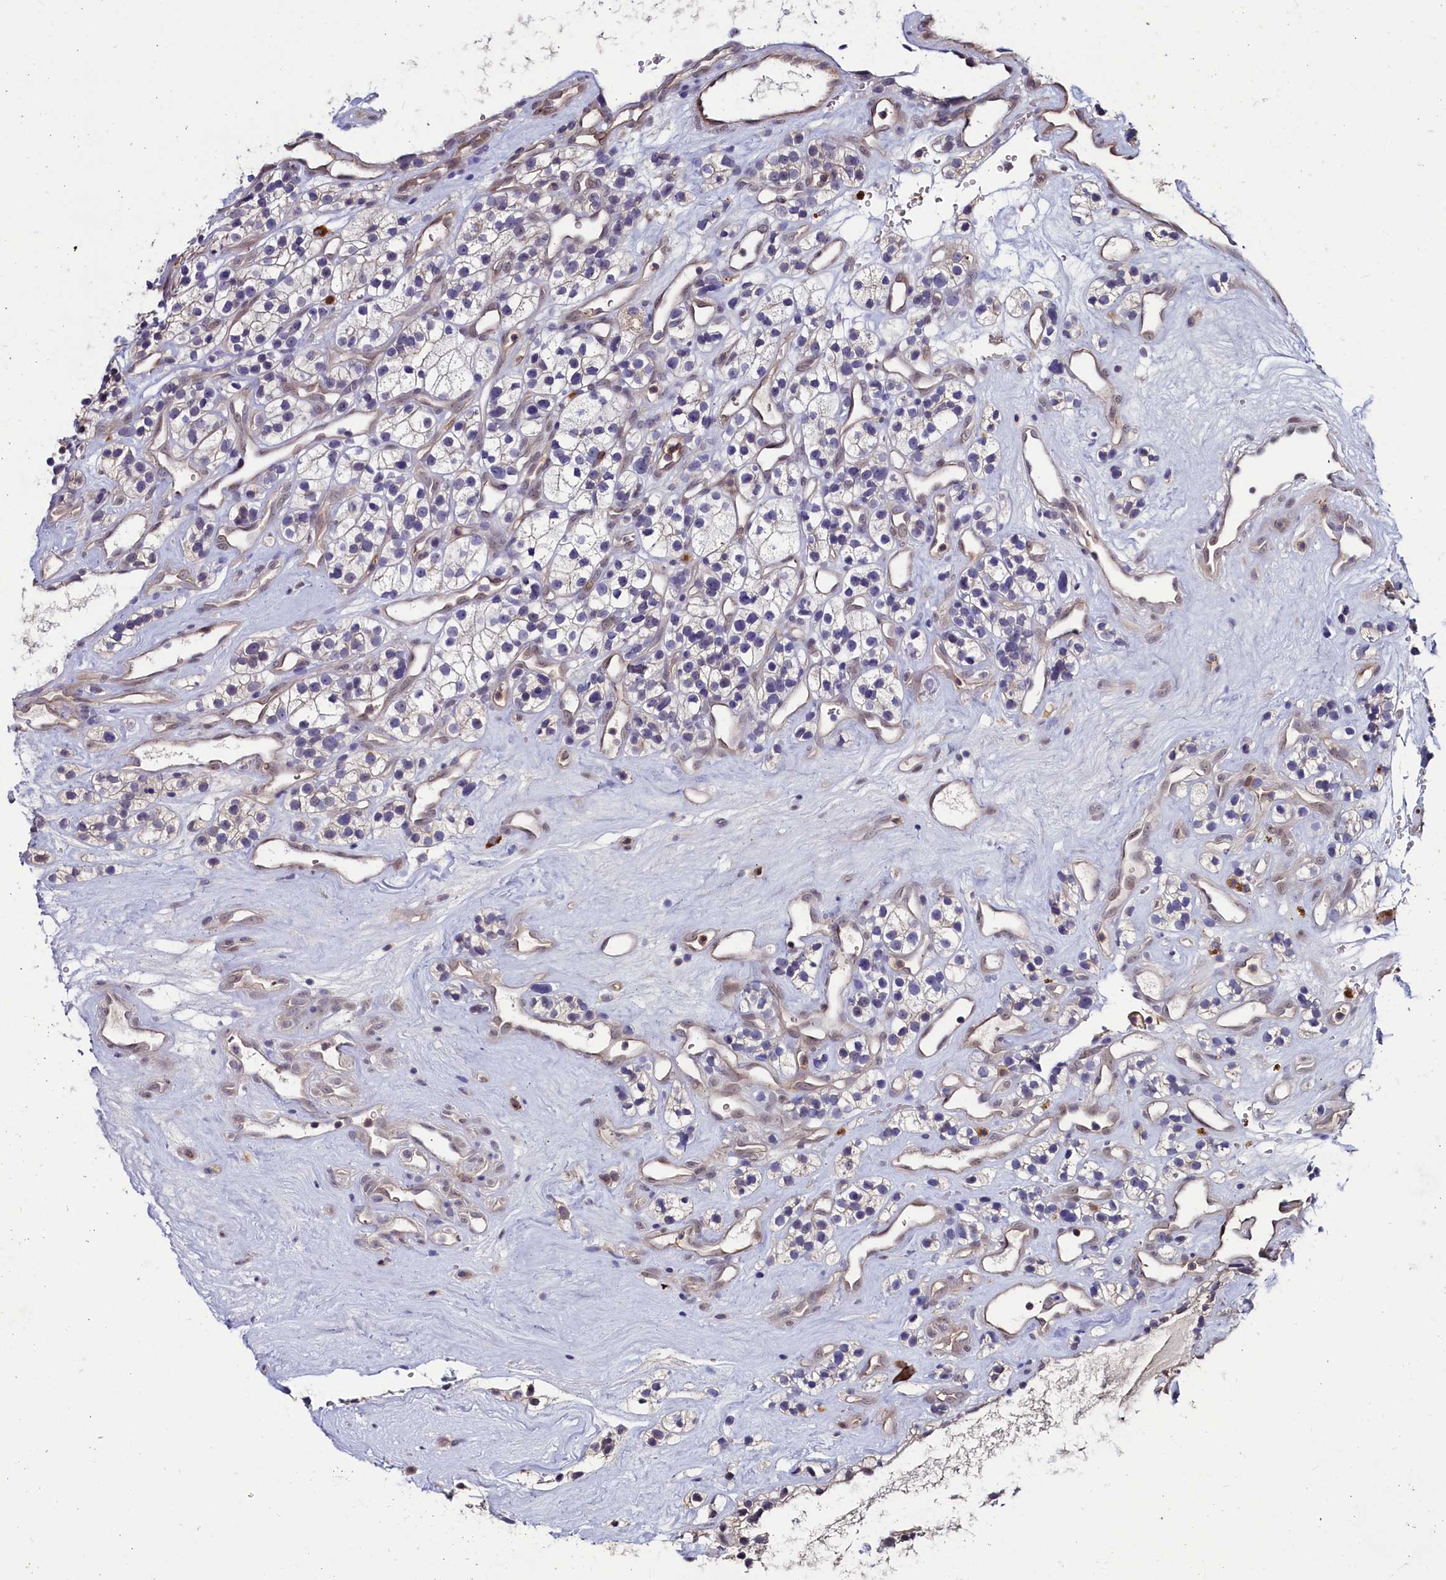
{"staining": {"intensity": "weak", "quantity": "<25%", "location": "cytoplasmic/membranous"}, "tissue": "renal cancer", "cell_type": "Tumor cells", "image_type": "cancer", "snomed": [{"axis": "morphology", "description": "Adenocarcinoma, NOS"}, {"axis": "topography", "description": "Kidney"}], "caption": "DAB immunohistochemical staining of human adenocarcinoma (renal) displays no significant staining in tumor cells.", "gene": "ASTE1", "patient": {"sex": "female", "age": 57}}